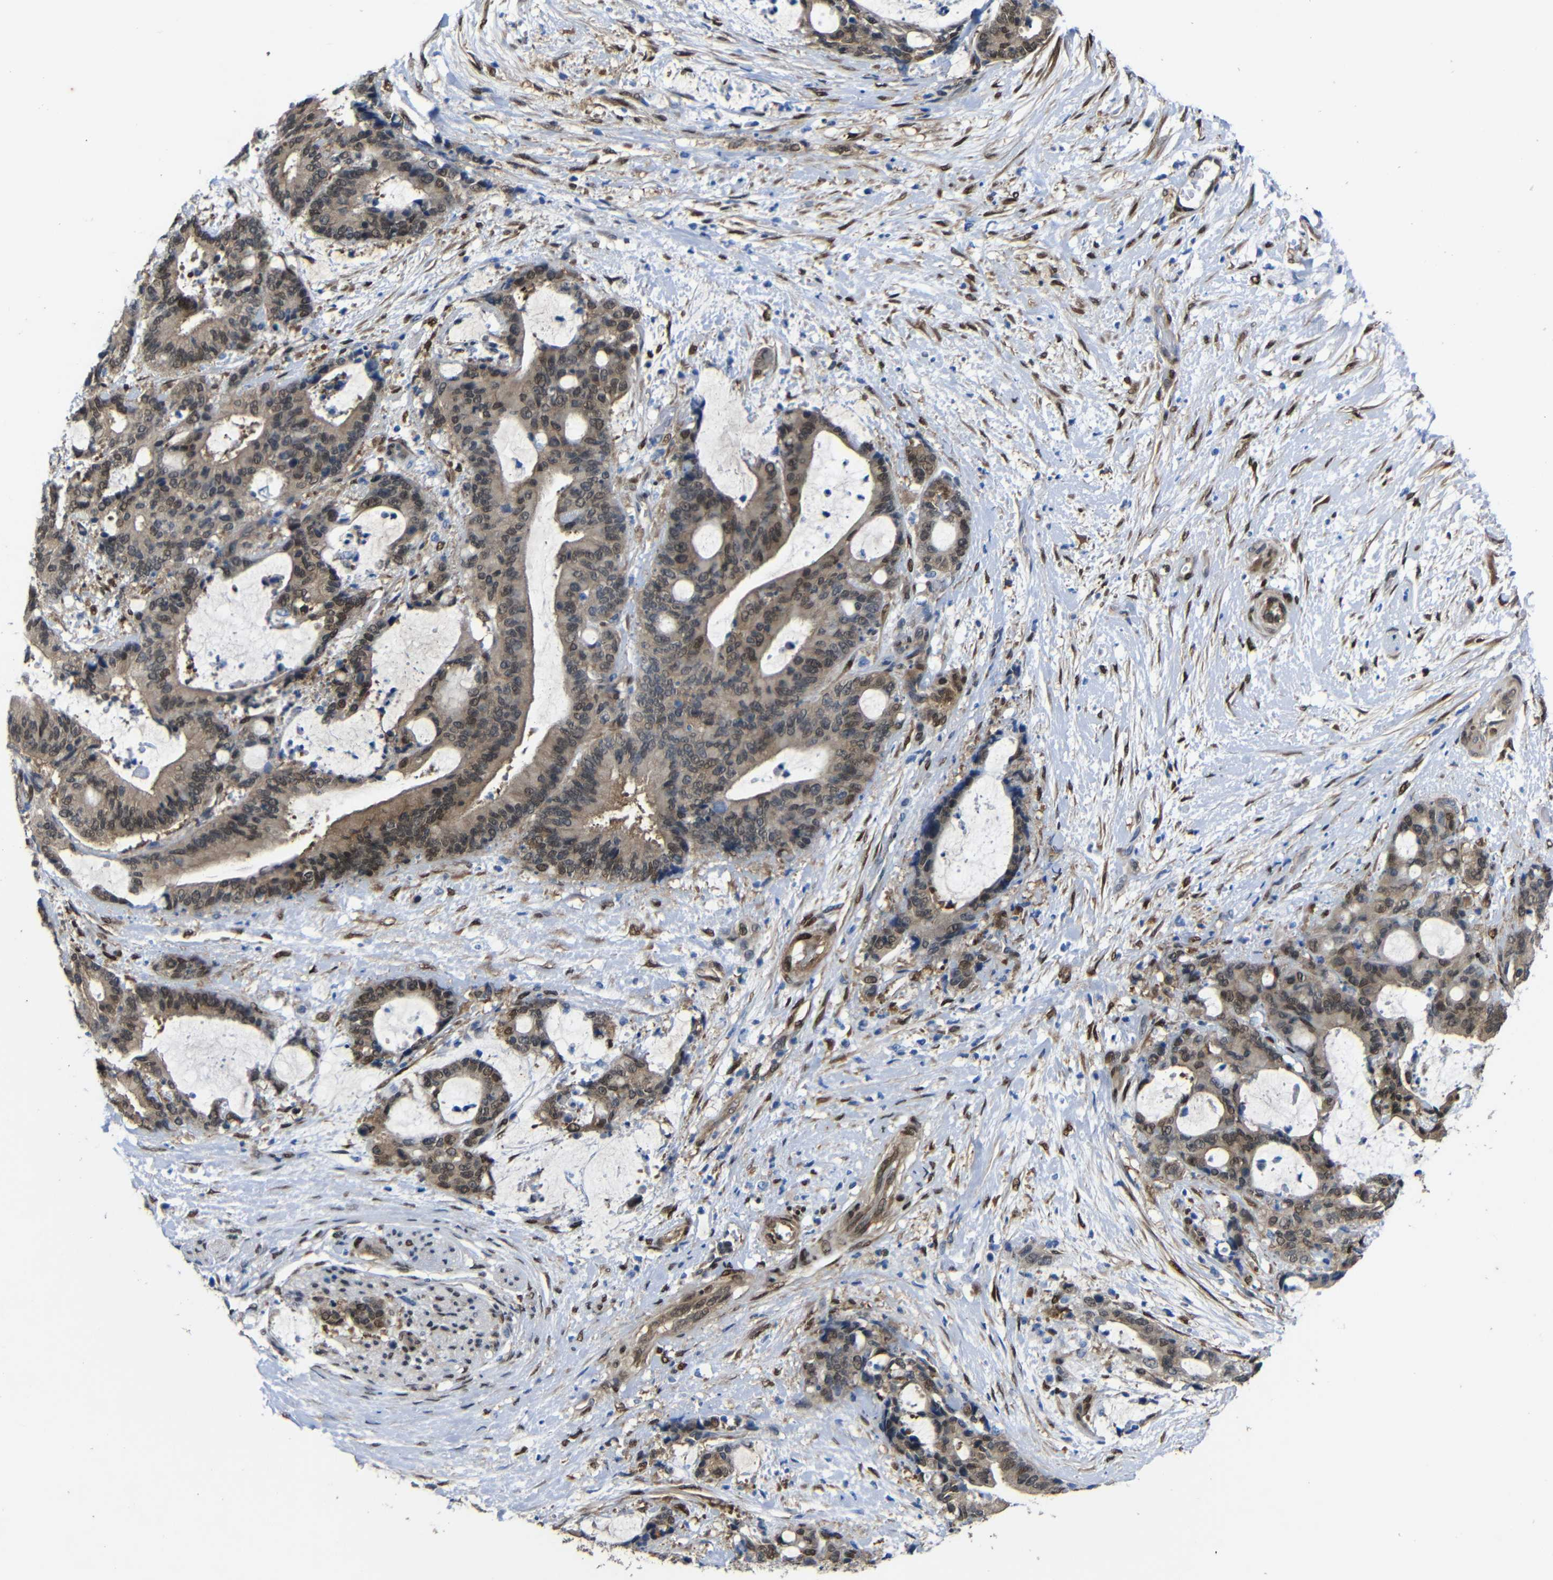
{"staining": {"intensity": "weak", "quantity": ">75%", "location": "cytoplasmic/membranous,nuclear"}, "tissue": "liver cancer", "cell_type": "Tumor cells", "image_type": "cancer", "snomed": [{"axis": "morphology", "description": "Normal tissue, NOS"}, {"axis": "morphology", "description": "Cholangiocarcinoma"}, {"axis": "topography", "description": "Liver"}, {"axis": "topography", "description": "Peripheral nerve tissue"}], "caption": "Cholangiocarcinoma (liver) tissue exhibits weak cytoplasmic/membranous and nuclear staining in about >75% of tumor cells, visualized by immunohistochemistry.", "gene": "YAP1", "patient": {"sex": "female", "age": 73}}